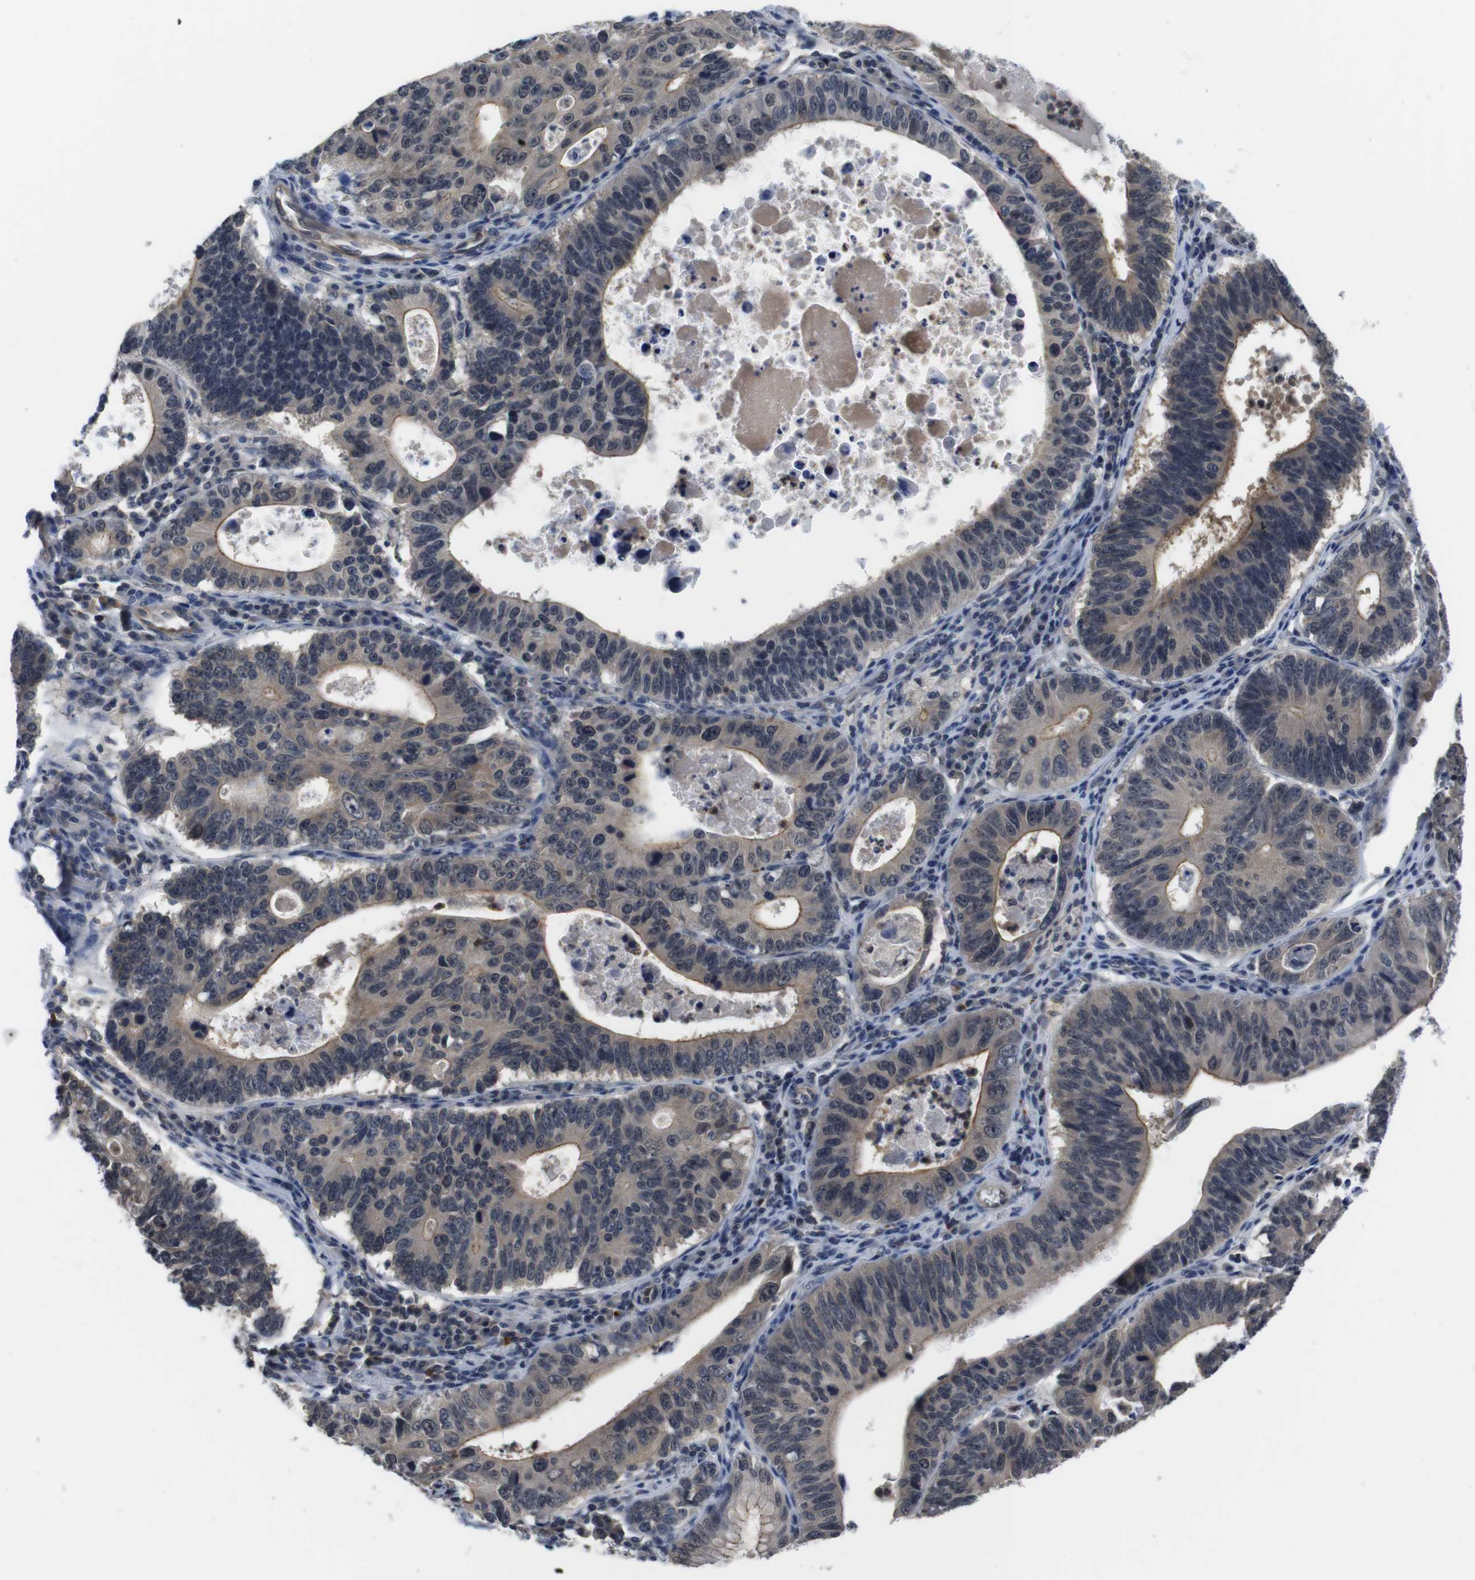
{"staining": {"intensity": "moderate", "quantity": "25%-75%", "location": "cytoplasmic/membranous"}, "tissue": "stomach cancer", "cell_type": "Tumor cells", "image_type": "cancer", "snomed": [{"axis": "morphology", "description": "Adenocarcinoma, NOS"}, {"axis": "topography", "description": "Stomach"}], "caption": "This is a photomicrograph of immunohistochemistry (IHC) staining of stomach cancer (adenocarcinoma), which shows moderate positivity in the cytoplasmic/membranous of tumor cells.", "gene": "FADD", "patient": {"sex": "male", "age": 59}}